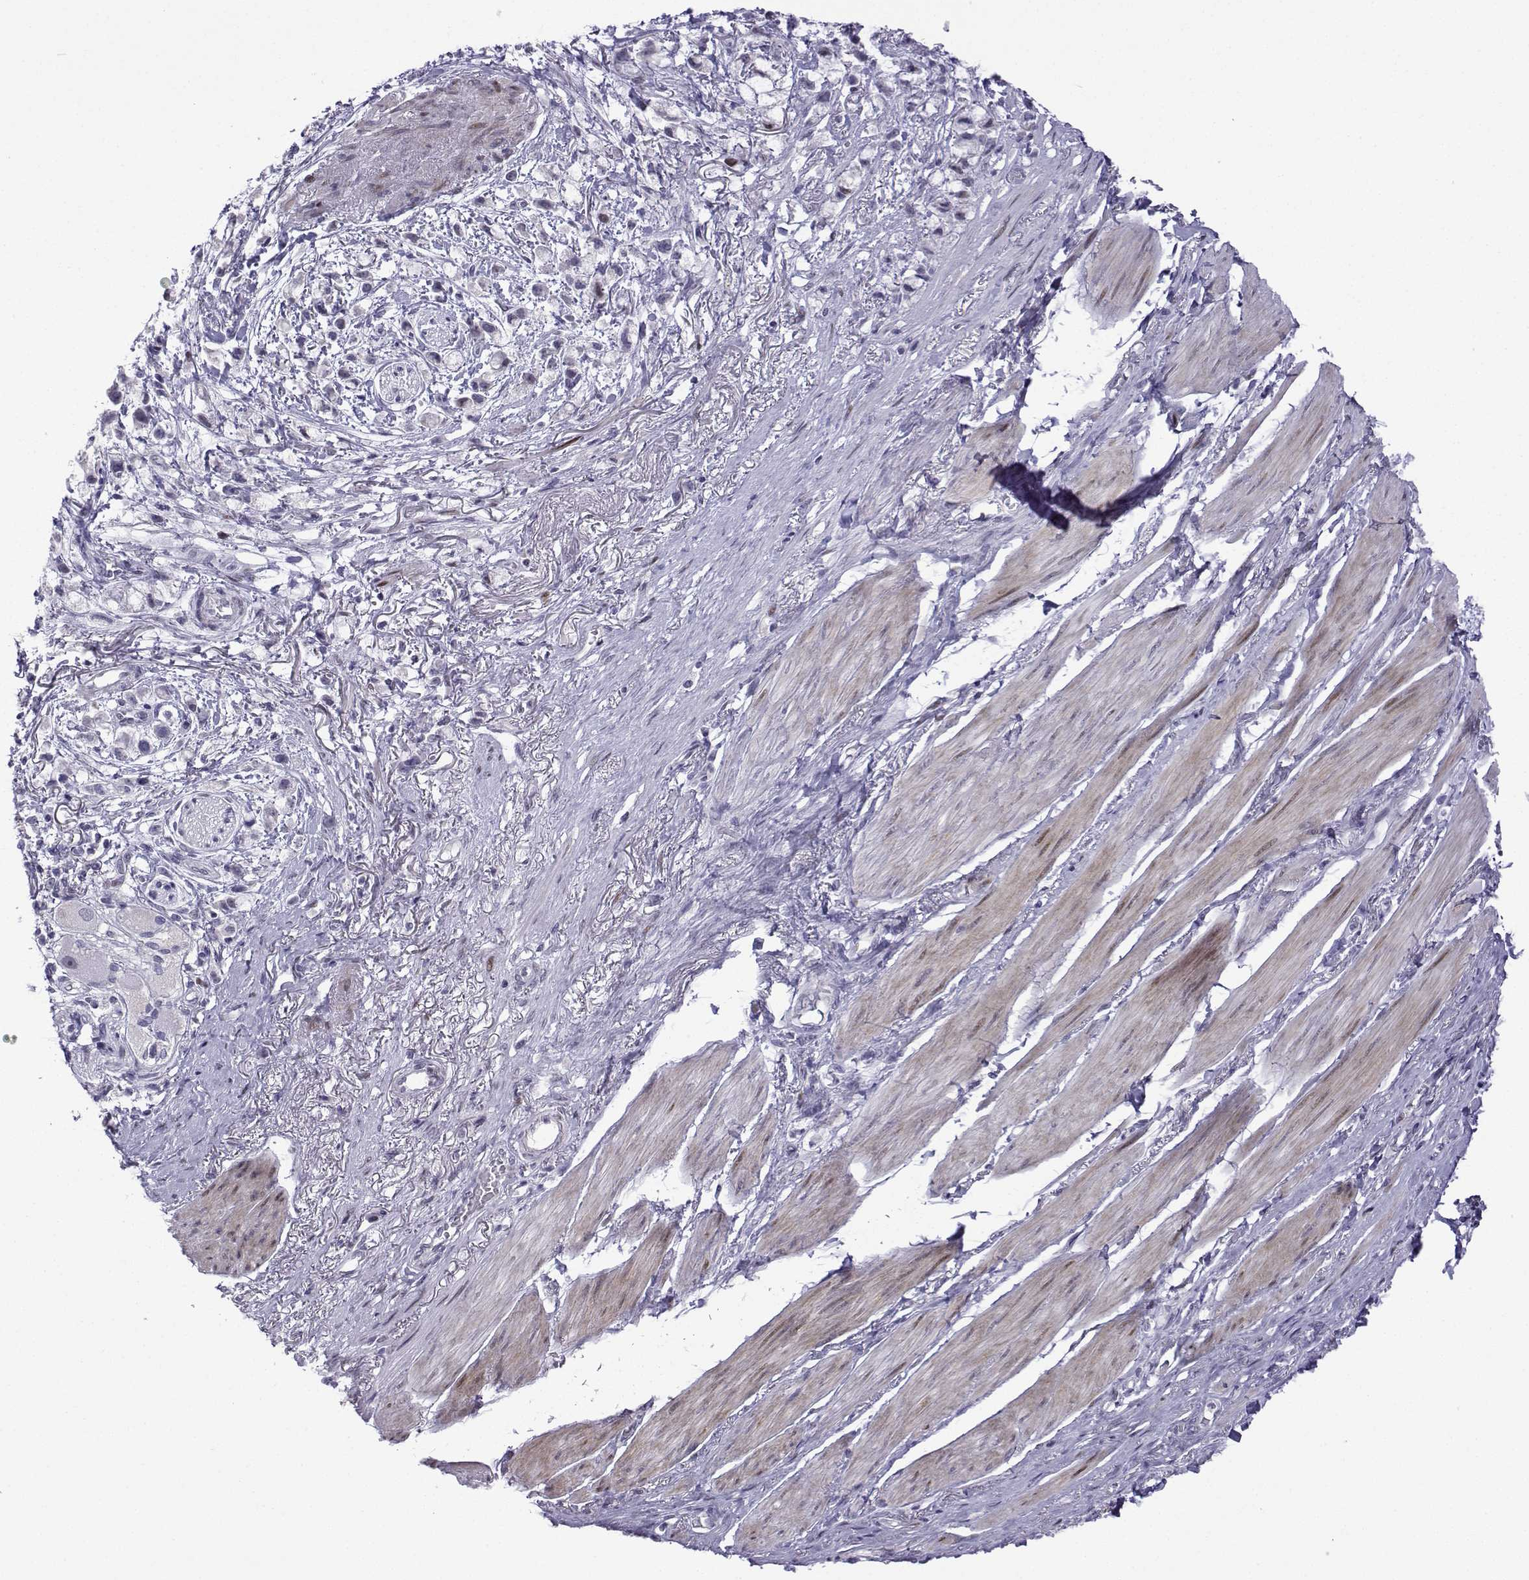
{"staining": {"intensity": "negative", "quantity": "none", "location": "none"}, "tissue": "stomach cancer", "cell_type": "Tumor cells", "image_type": "cancer", "snomed": [{"axis": "morphology", "description": "Adenocarcinoma, NOS"}, {"axis": "topography", "description": "Stomach"}], "caption": "This is a photomicrograph of immunohistochemistry (IHC) staining of adenocarcinoma (stomach), which shows no expression in tumor cells.", "gene": "CFAP70", "patient": {"sex": "female", "age": 81}}